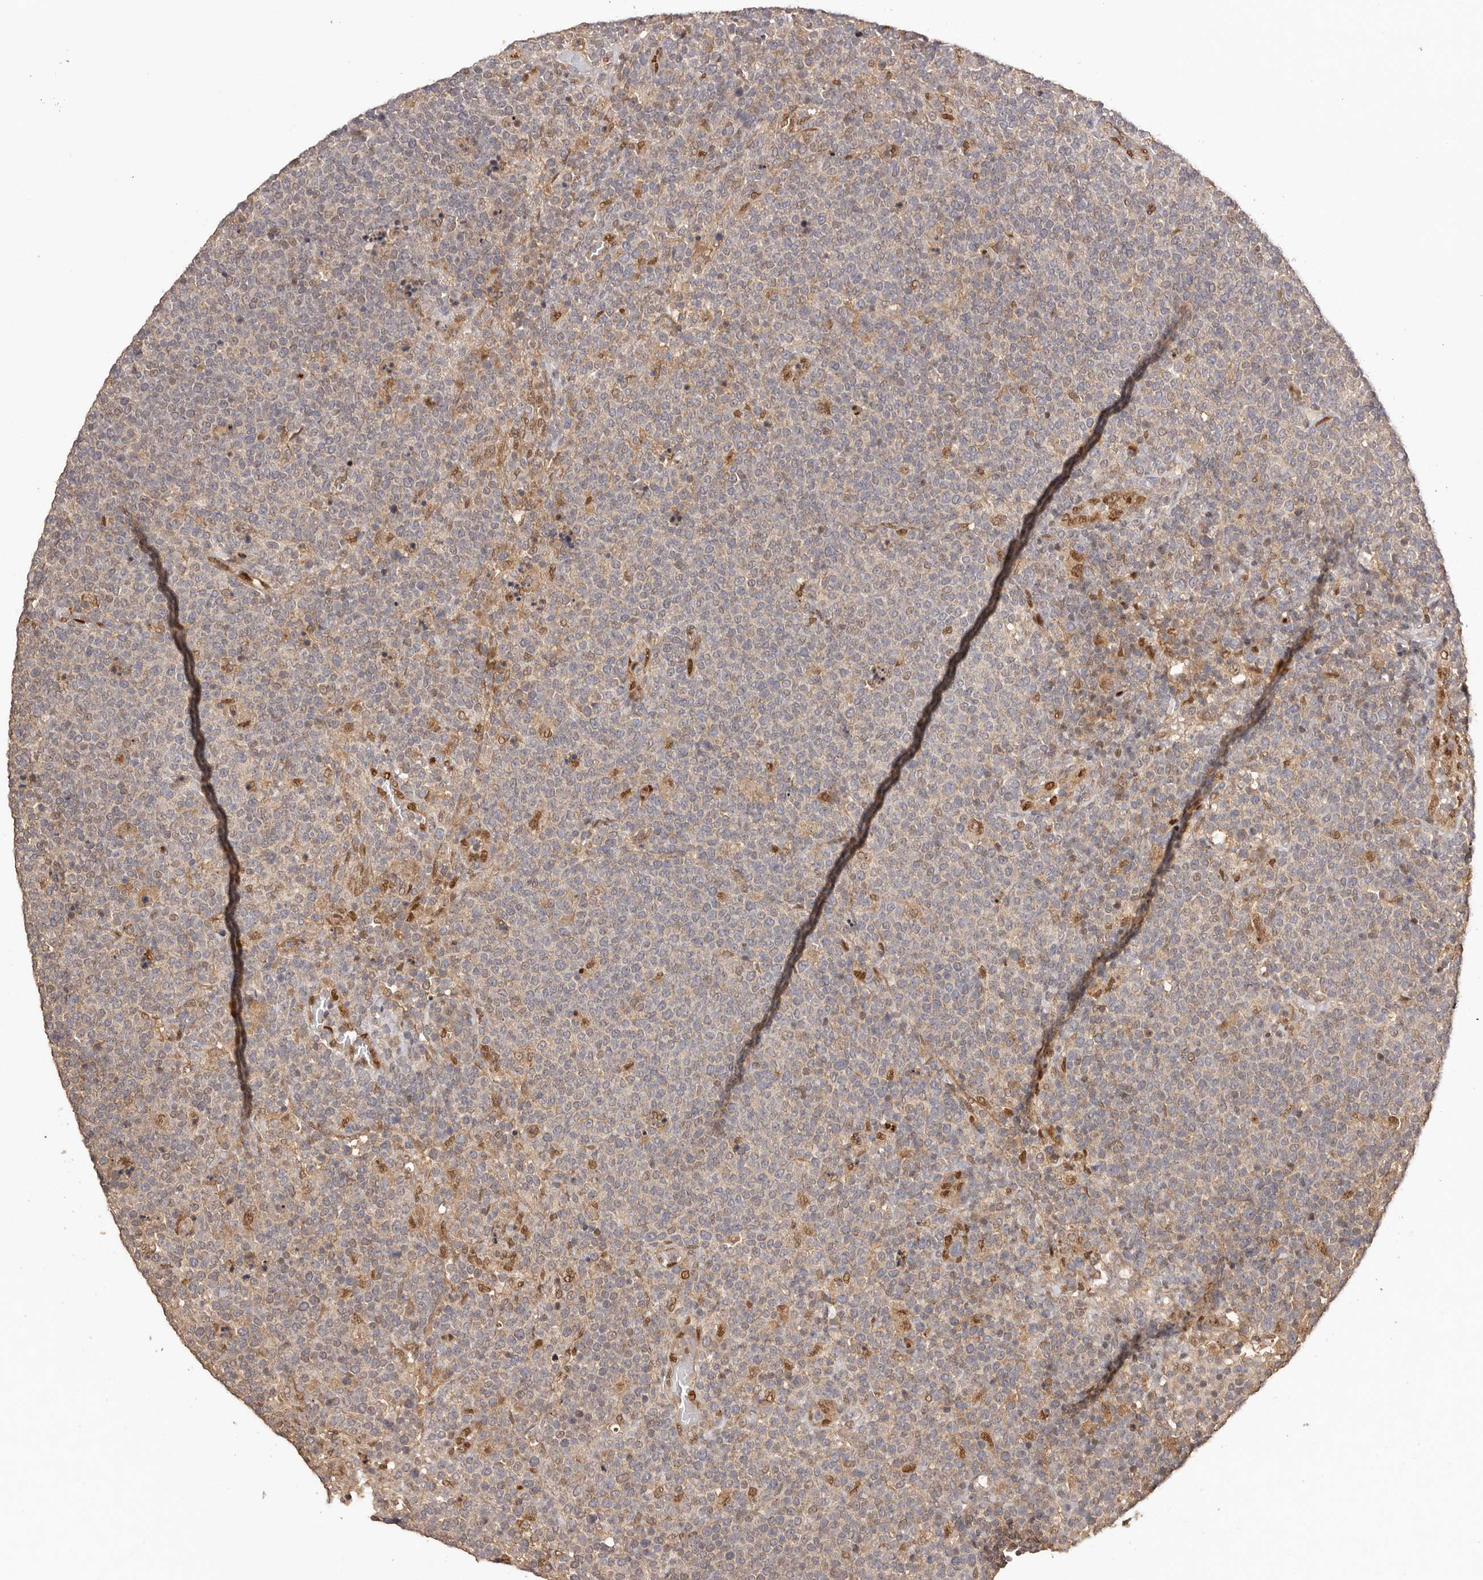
{"staining": {"intensity": "negative", "quantity": "none", "location": "none"}, "tissue": "lymphoma", "cell_type": "Tumor cells", "image_type": "cancer", "snomed": [{"axis": "morphology", "description": "Malignant lymphoma, non-Hodgkin's type, High grade"}, {"axis": "topography", "description": "Lymph node"}], "caption": "An immunohistochemistry histopathology image of lymphoma is shown. There is no staining in tumor cells of lymphoma.", "gene": "UBR2", "patient": {"sex": "male", "age": 61}}